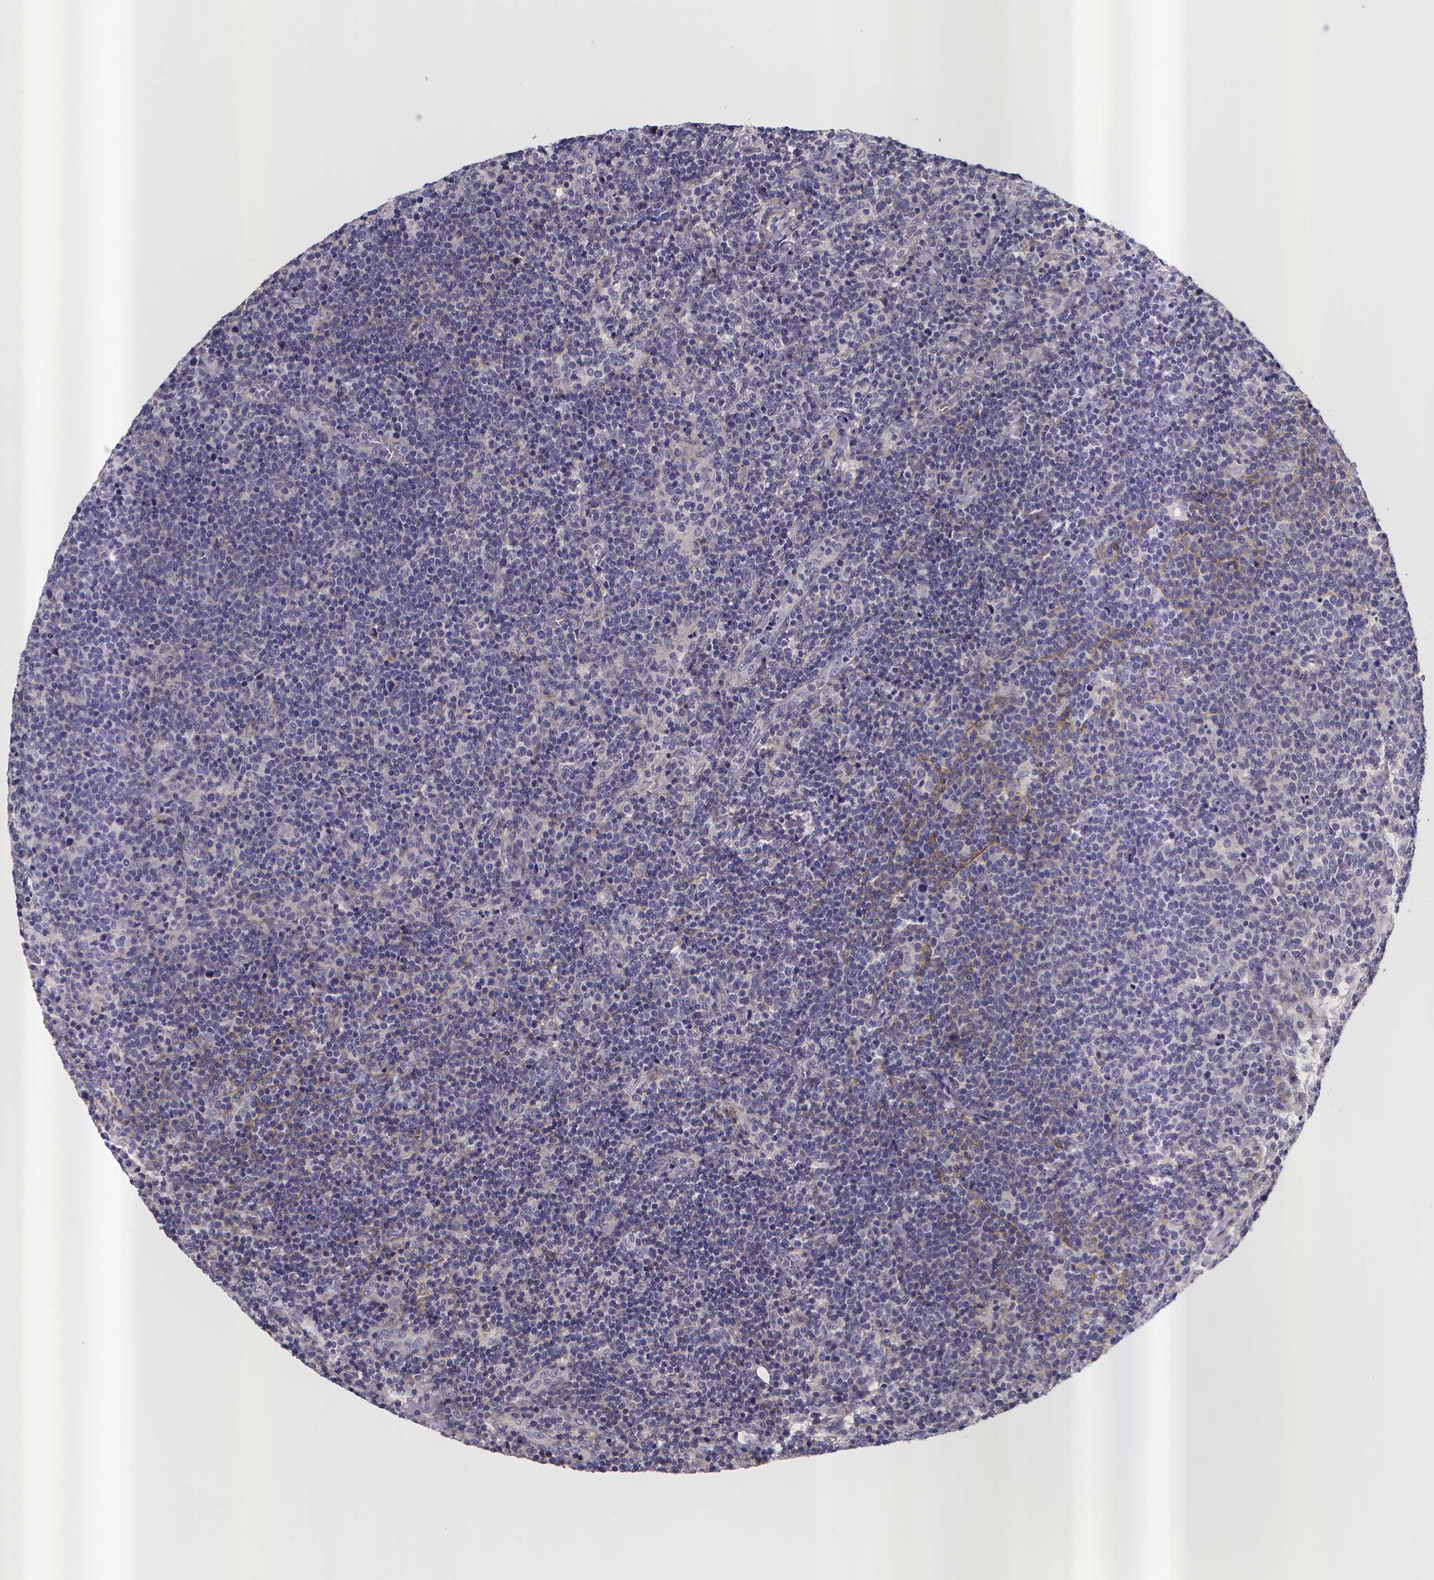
{"staining": {"intensity": "negative", "quantity": "none", "location": "none"}, "tissue": "lymphoma", "cell_type": "Tumor cells", "image_type": "cancer", "snomed": [{"axis": "morphology", "description": "Malignant lymphoma, non-Hodgkin's type, High grade"}, {"axis": "topography", "description": "Lymph node"}], "caption": "Malignant lymphoma, non-Hodgkin's type (high-grade) stained for a protein using IHC shows no staining tumor cells.", "gene": "RERG", "patient": {"sex": "male", "age": 61}}